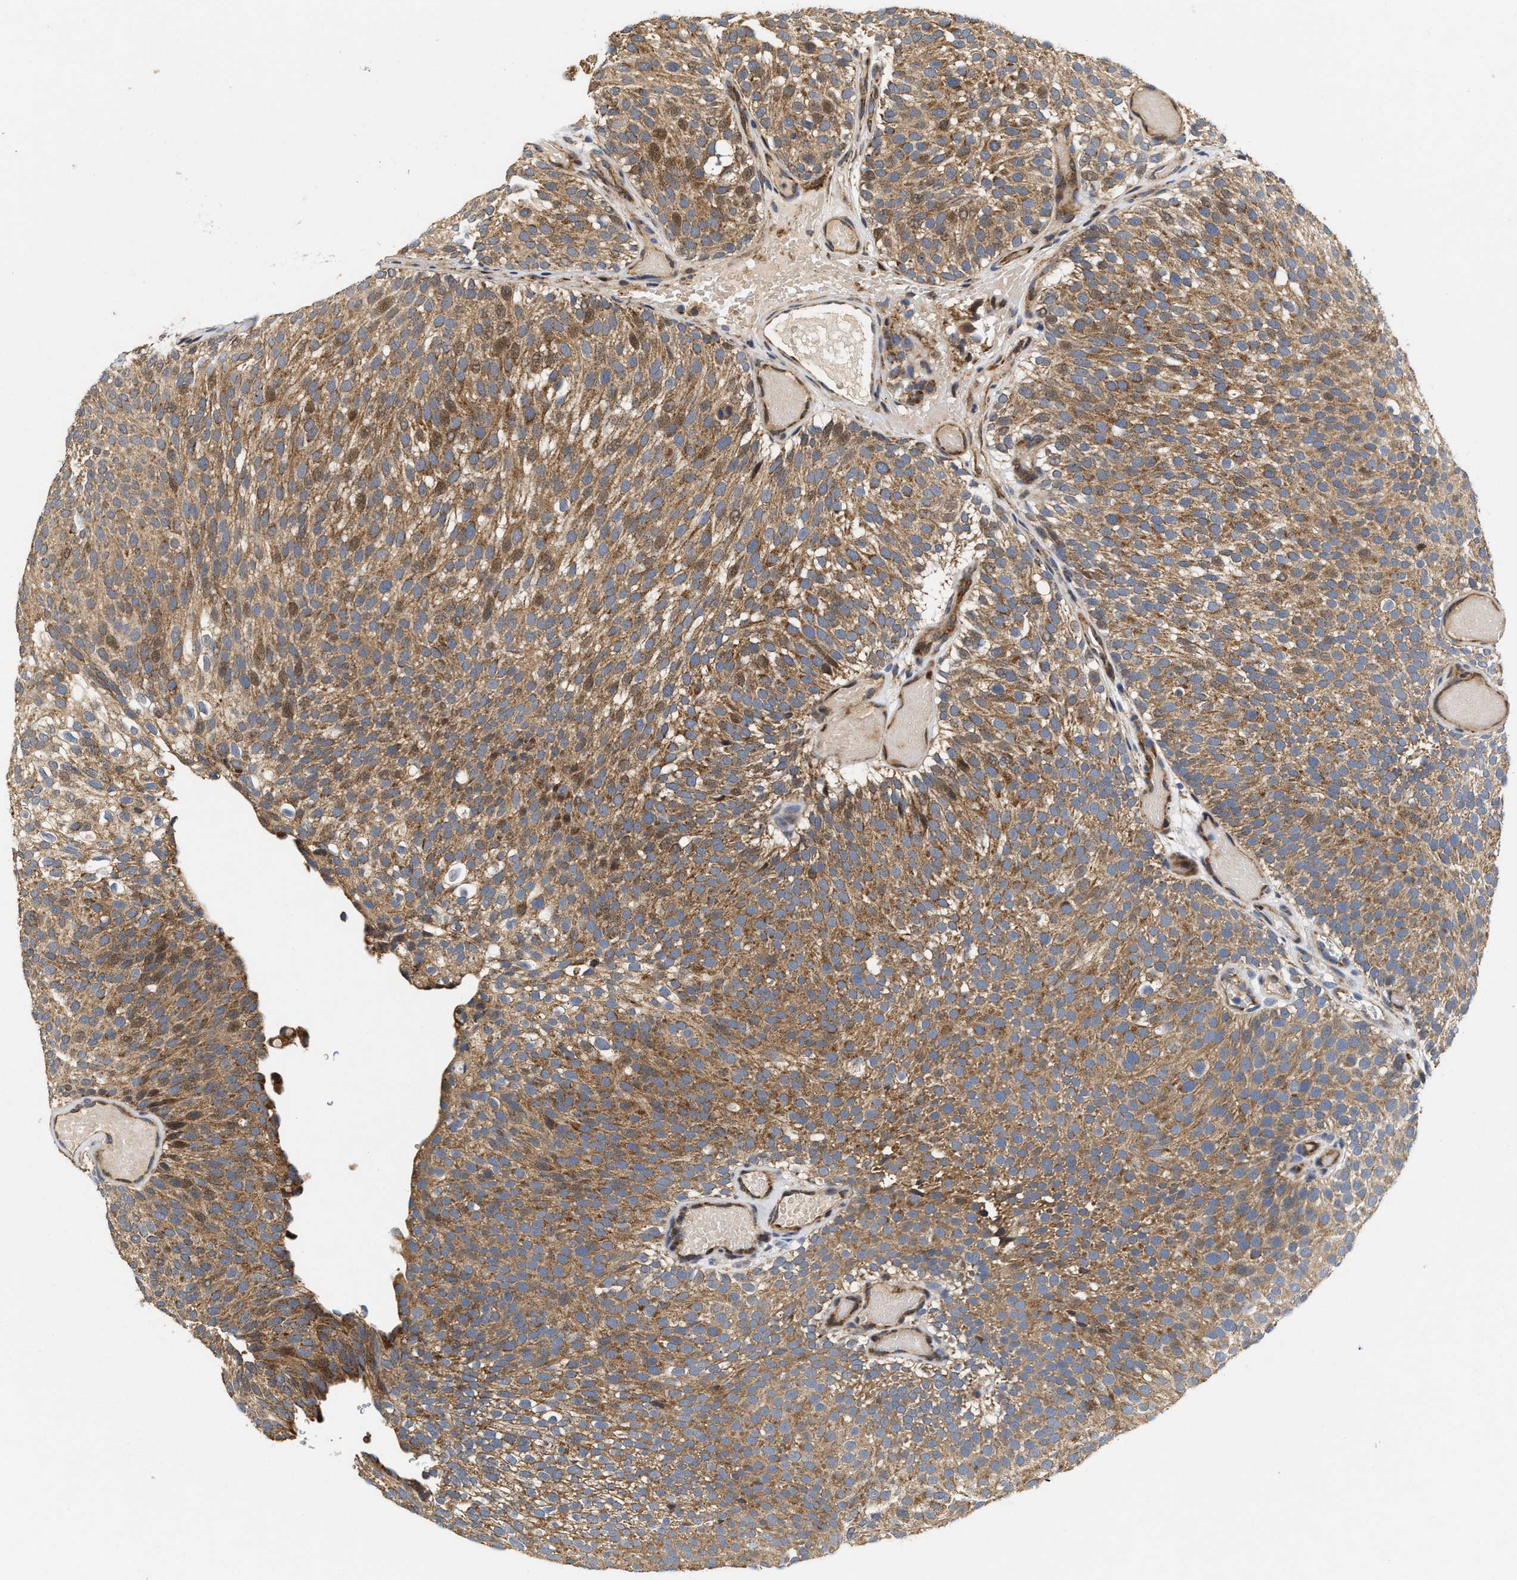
{"staining": {"intensity": "moderate", "quantity": ">75%", "location": "cytoplasmic/membranous"}, "tissue": "urothelial cancer", "cell_type": "Tumor cells", "image_type": "cancer", "snomed": [{"axis": "morphology", "description": "Urothelial carcinoma, Low grade"}, {"axis": "topography", "description": "Urinary bladder"}], "caption": "This is an image of immunohistochemistry staining of urothelial carcinoma (low-grade), which shows moderate positivity in the cytoplasmic/membranous of tumor cells.", "gene": "SCYL2", "patient": {"sex": "male", "age": 78}}